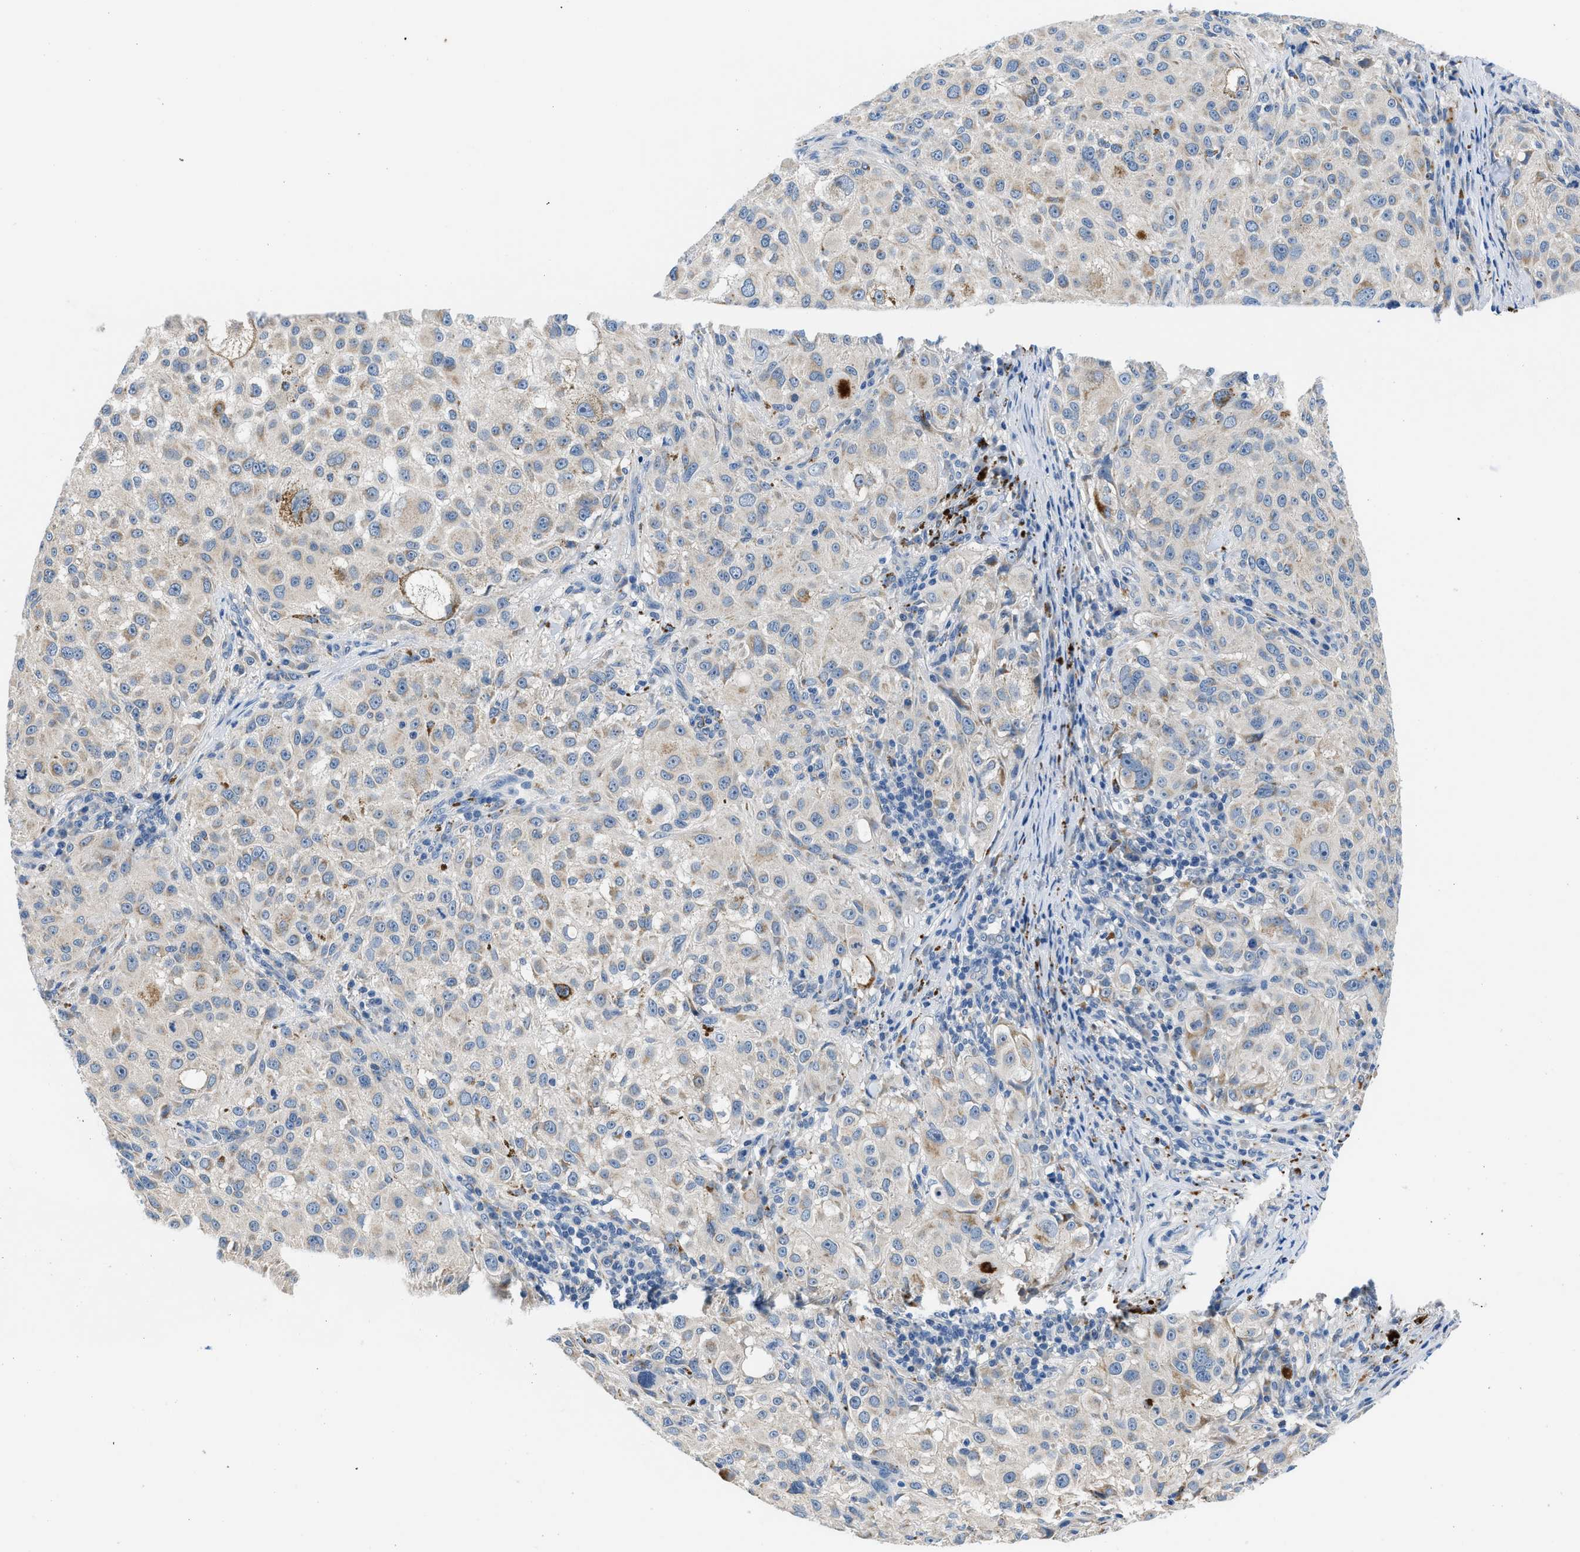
{"staining": {"intensity": "weak", "quantity": "25%-75%", "location": "cytoplasmic/membranous"}, "tissue": "melanoma", "cell_type": "Tumor cells", "image_type": "cancer", "snomed": [{"axis": "morphology", "description": "Necrosis, NOS"}, {"axis": "morphology", "description": "Malignant melanoma, NOS"}, {"axis": "topography", "description": "Skin"}], "caption": "An image showing weak cytoplasmic/membranous expression in approximately 25%-75% of tumor cells in melanoma, as visualized by brown immunohistochemical staining.", "gene": "ADGRE3", "patient": {"sex": "female", "age": 87}}